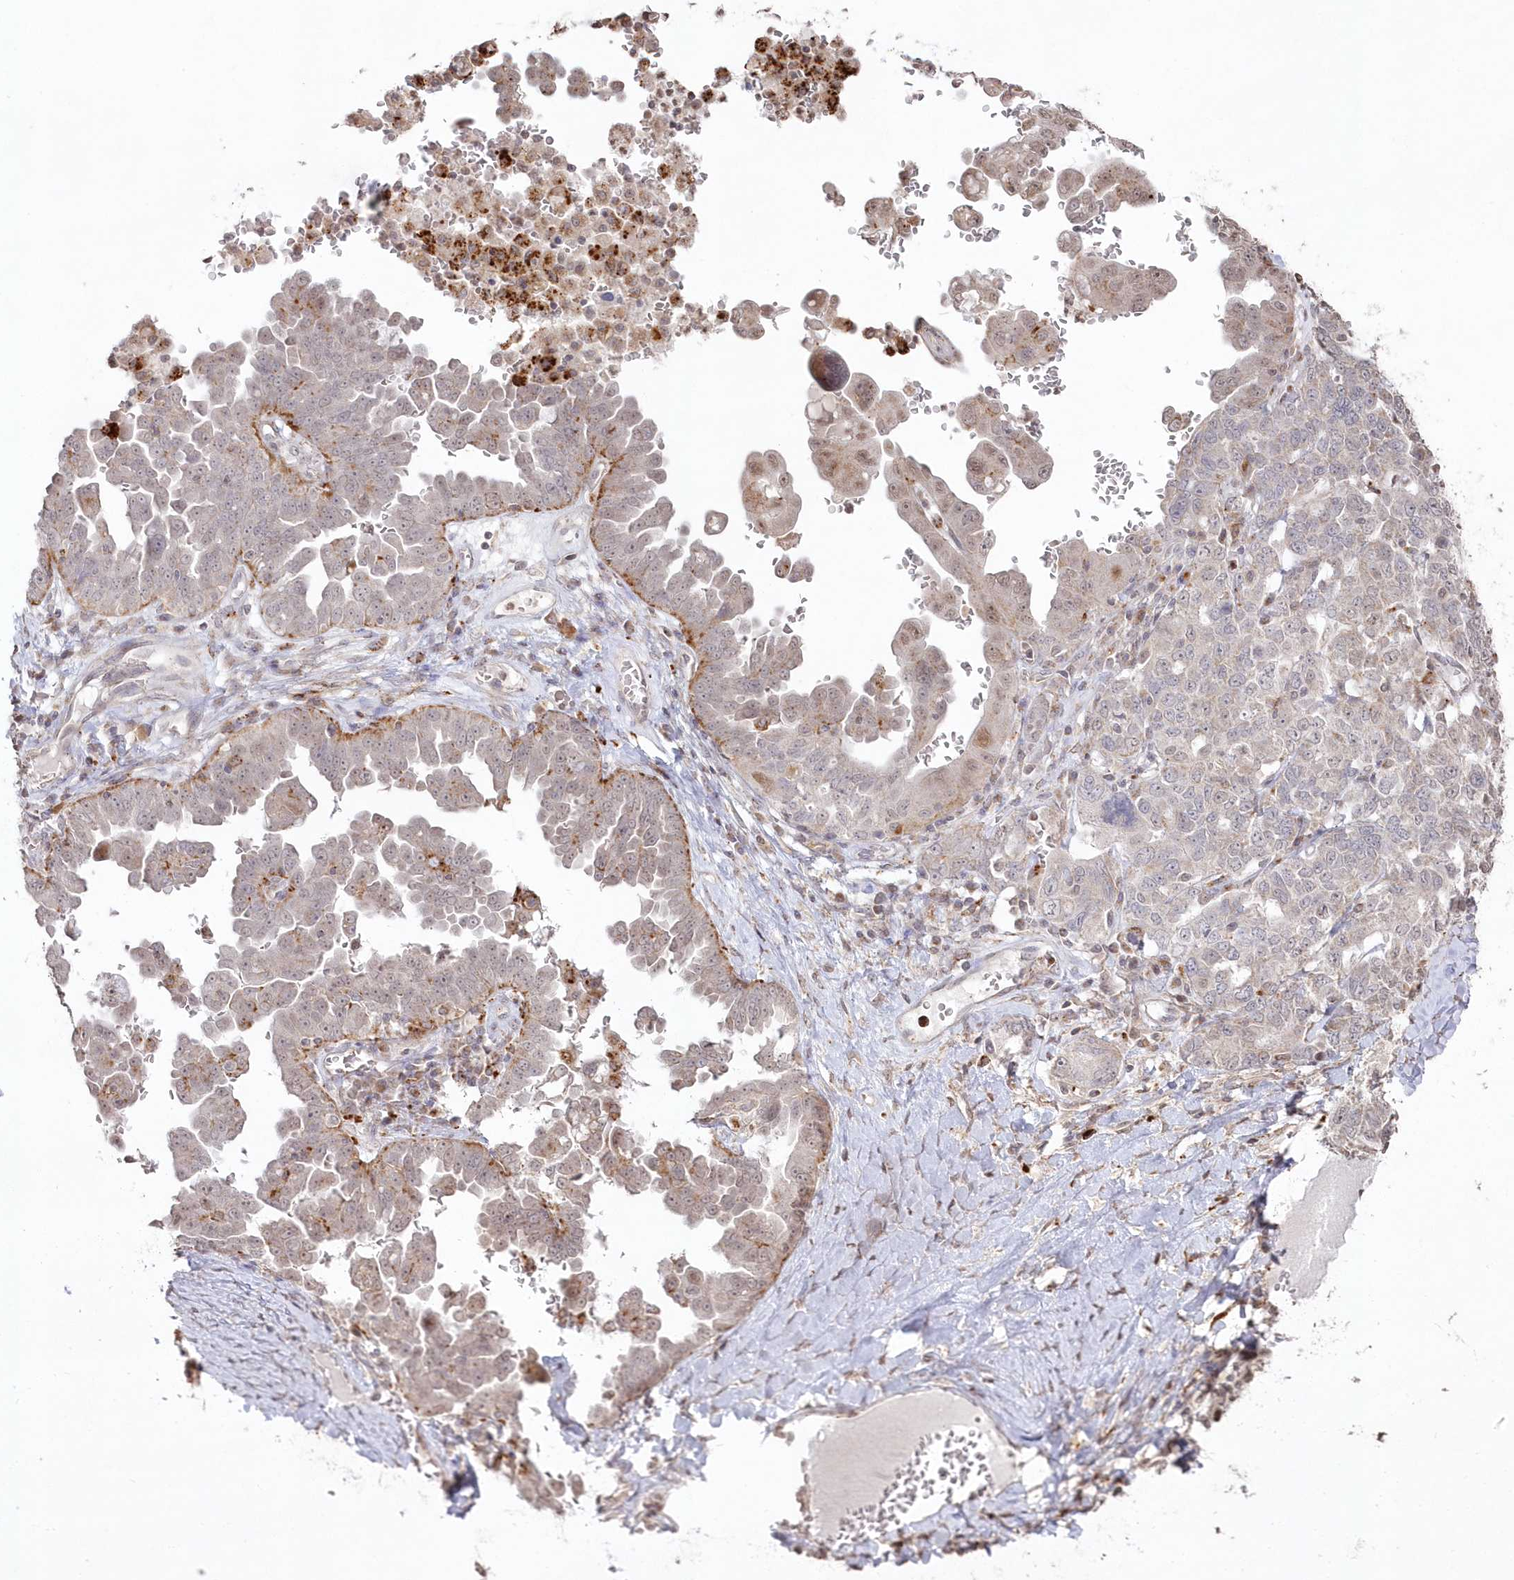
{"staining": {"intensity": "moderate", "quantity": "25%-75%", "location": "cytoplasmic/membranous"}, "tissue": "ovarian cancer", "cell_type": "Tumor cells", "image_type": "cancer", "snomed": [{"axis": "morphology", "description": "Carcinoma, endometroid"}, {"axis": "topography", "description": "Ovary"}], "caption": "Approximately 25%-75% of tumor cells in human ovarian endometroid carcinoma exhibit moderate cytoplasmic/membranous protein positivity as visualized by brown immunohistochemical staining.", "gene": "ARSB", "patient": {"sex": "female", "age": 62}}